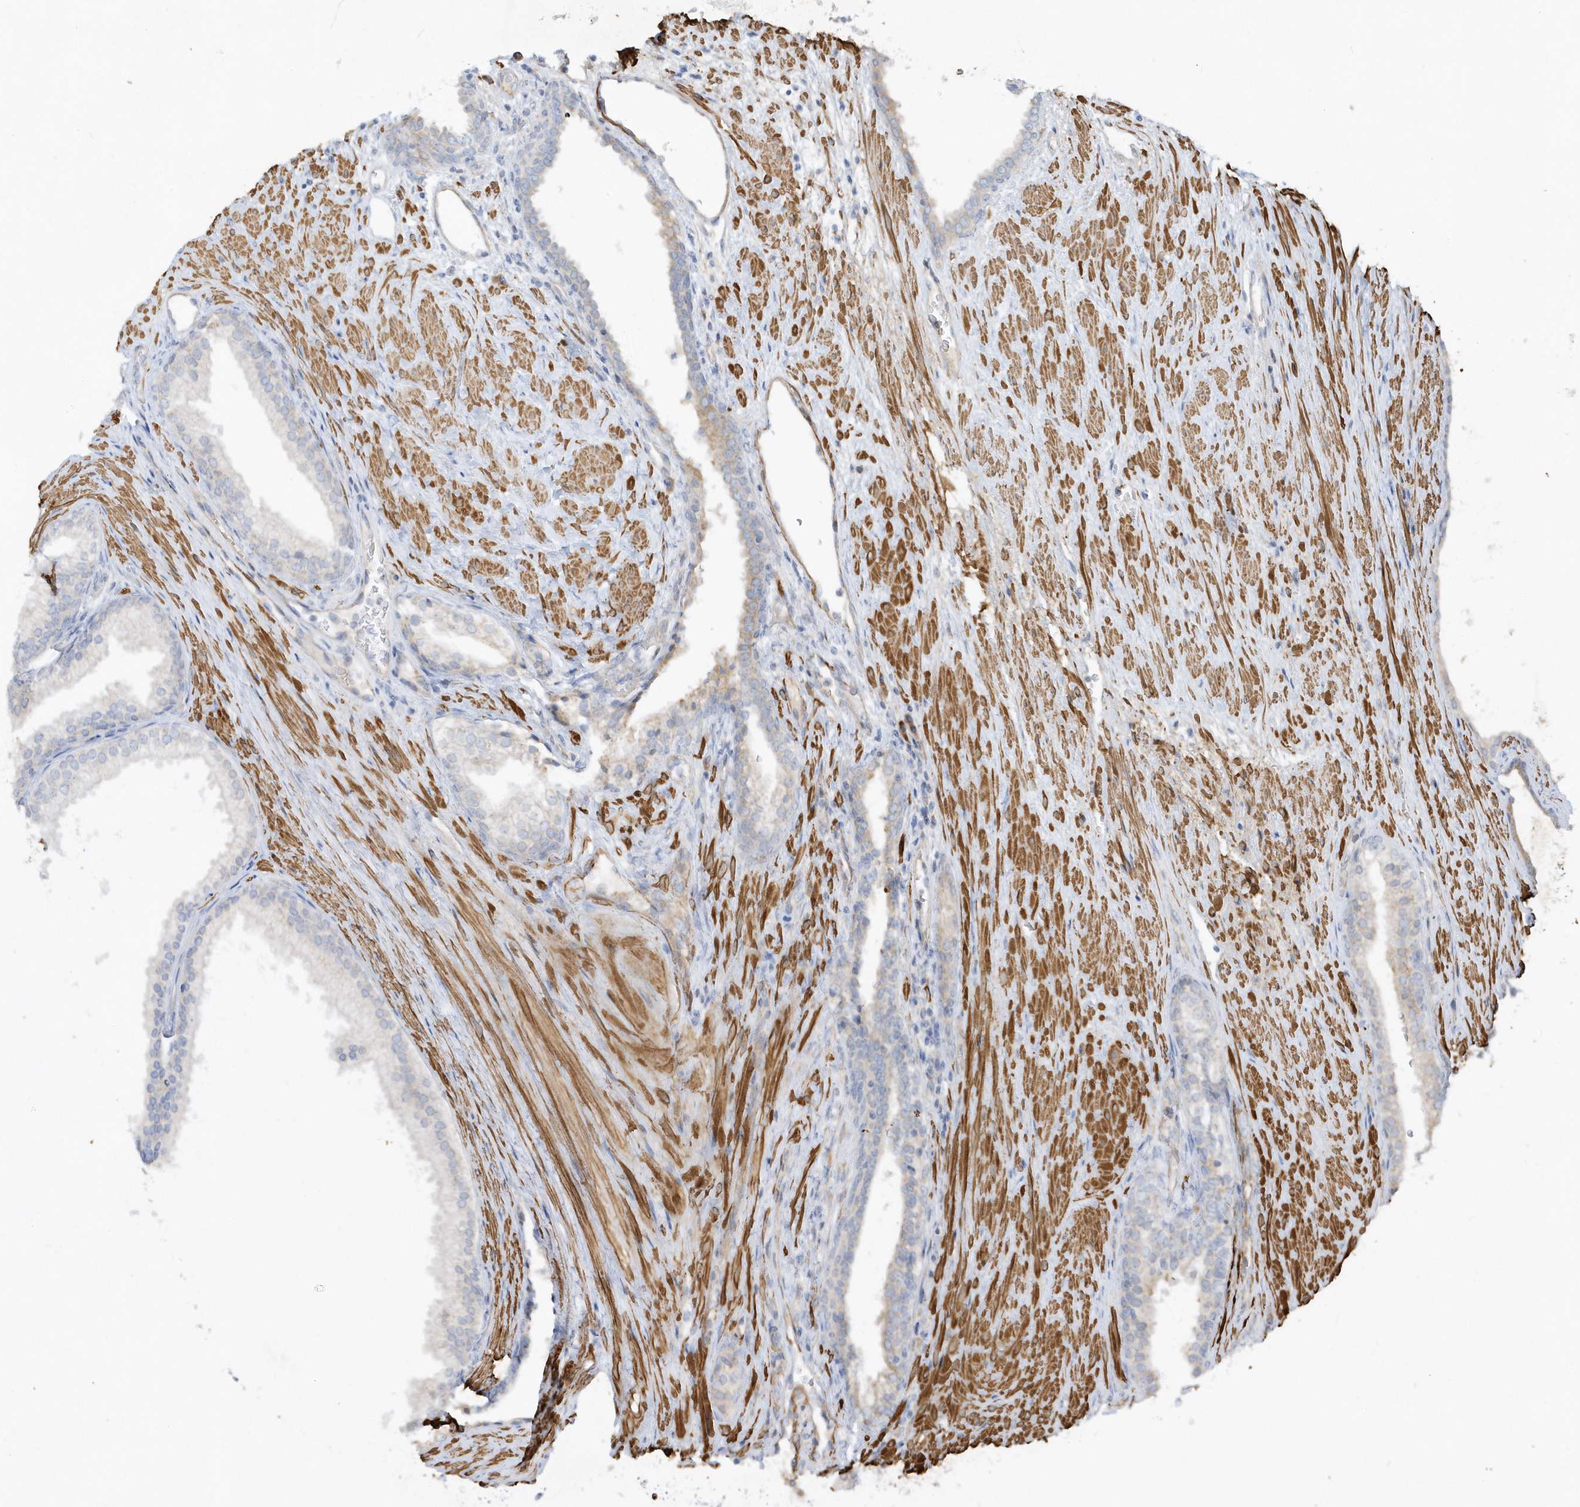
{"staining": {"intensity": "weak", "quantity": "25%-75%", "location": "cytoplasmic/membranous"}, "tissue": "prostate", "cell_type": "Glandular cells", "image_type": "normal", "snomed": [{"axis": "morphology", "description": "Normal tissue, NOS"}, {"axis": "topography", "description": "Prostate"}], "caption": "Prostate stained with DAB immunohistochemistry demonstrates low levels of weak cytoplasmic/membranous expression in about 25%-75% of glandular cells. (DAB IHC, brown staining for protein, blue staining for nuclei).", "gene": "THADA", "patient": {"sex": "male", "age": 76}}